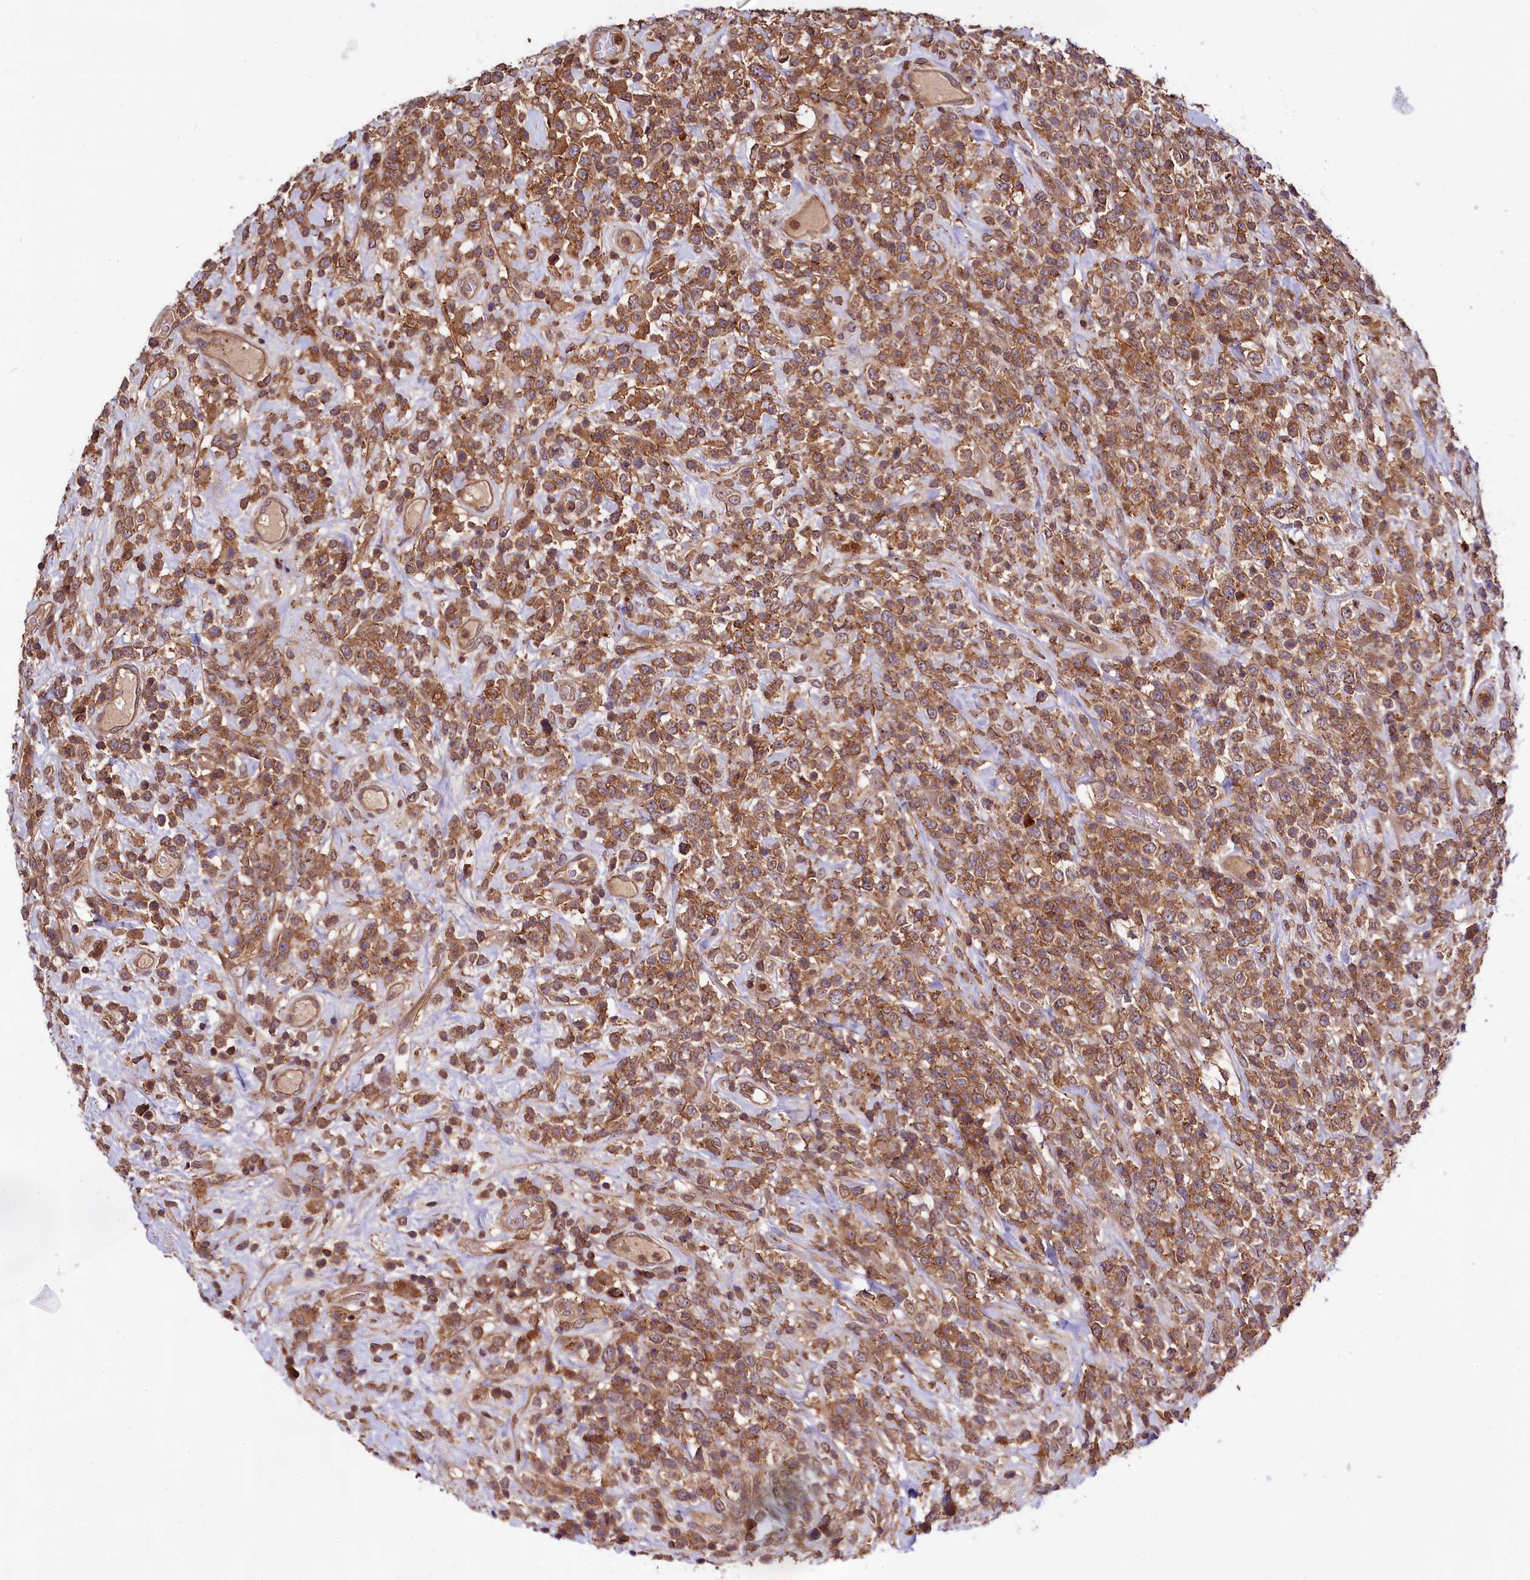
{"staining": {"intensity": "moderate", "quantity": ">75%", "location": "cytoplasmic/membranous"}, "tissue": "lymphoma", "cell_type": "Tumor cells", "image_type": "cancer", "snomed": [{"axis": "morphology", "description": "Malignant lymphoma, non-Hodgkin's type, High grade"}, {"axis": "topography", "description": "Colon"}], "caption": "Immunohistochemistry staining of lymphoma, which demonstrates medium levels of moderate cytoplasmic/membranous expression in approximately >75% of tumor cells indicating moderate cytoplasmic/membranous protein expression. The staining was performed using DAB (brown) for protein detection and nuclei were counterstained in hematoxylin (blue).", "gene": "SKIDA1", "patient": {"sex": "female", "age": 53}}